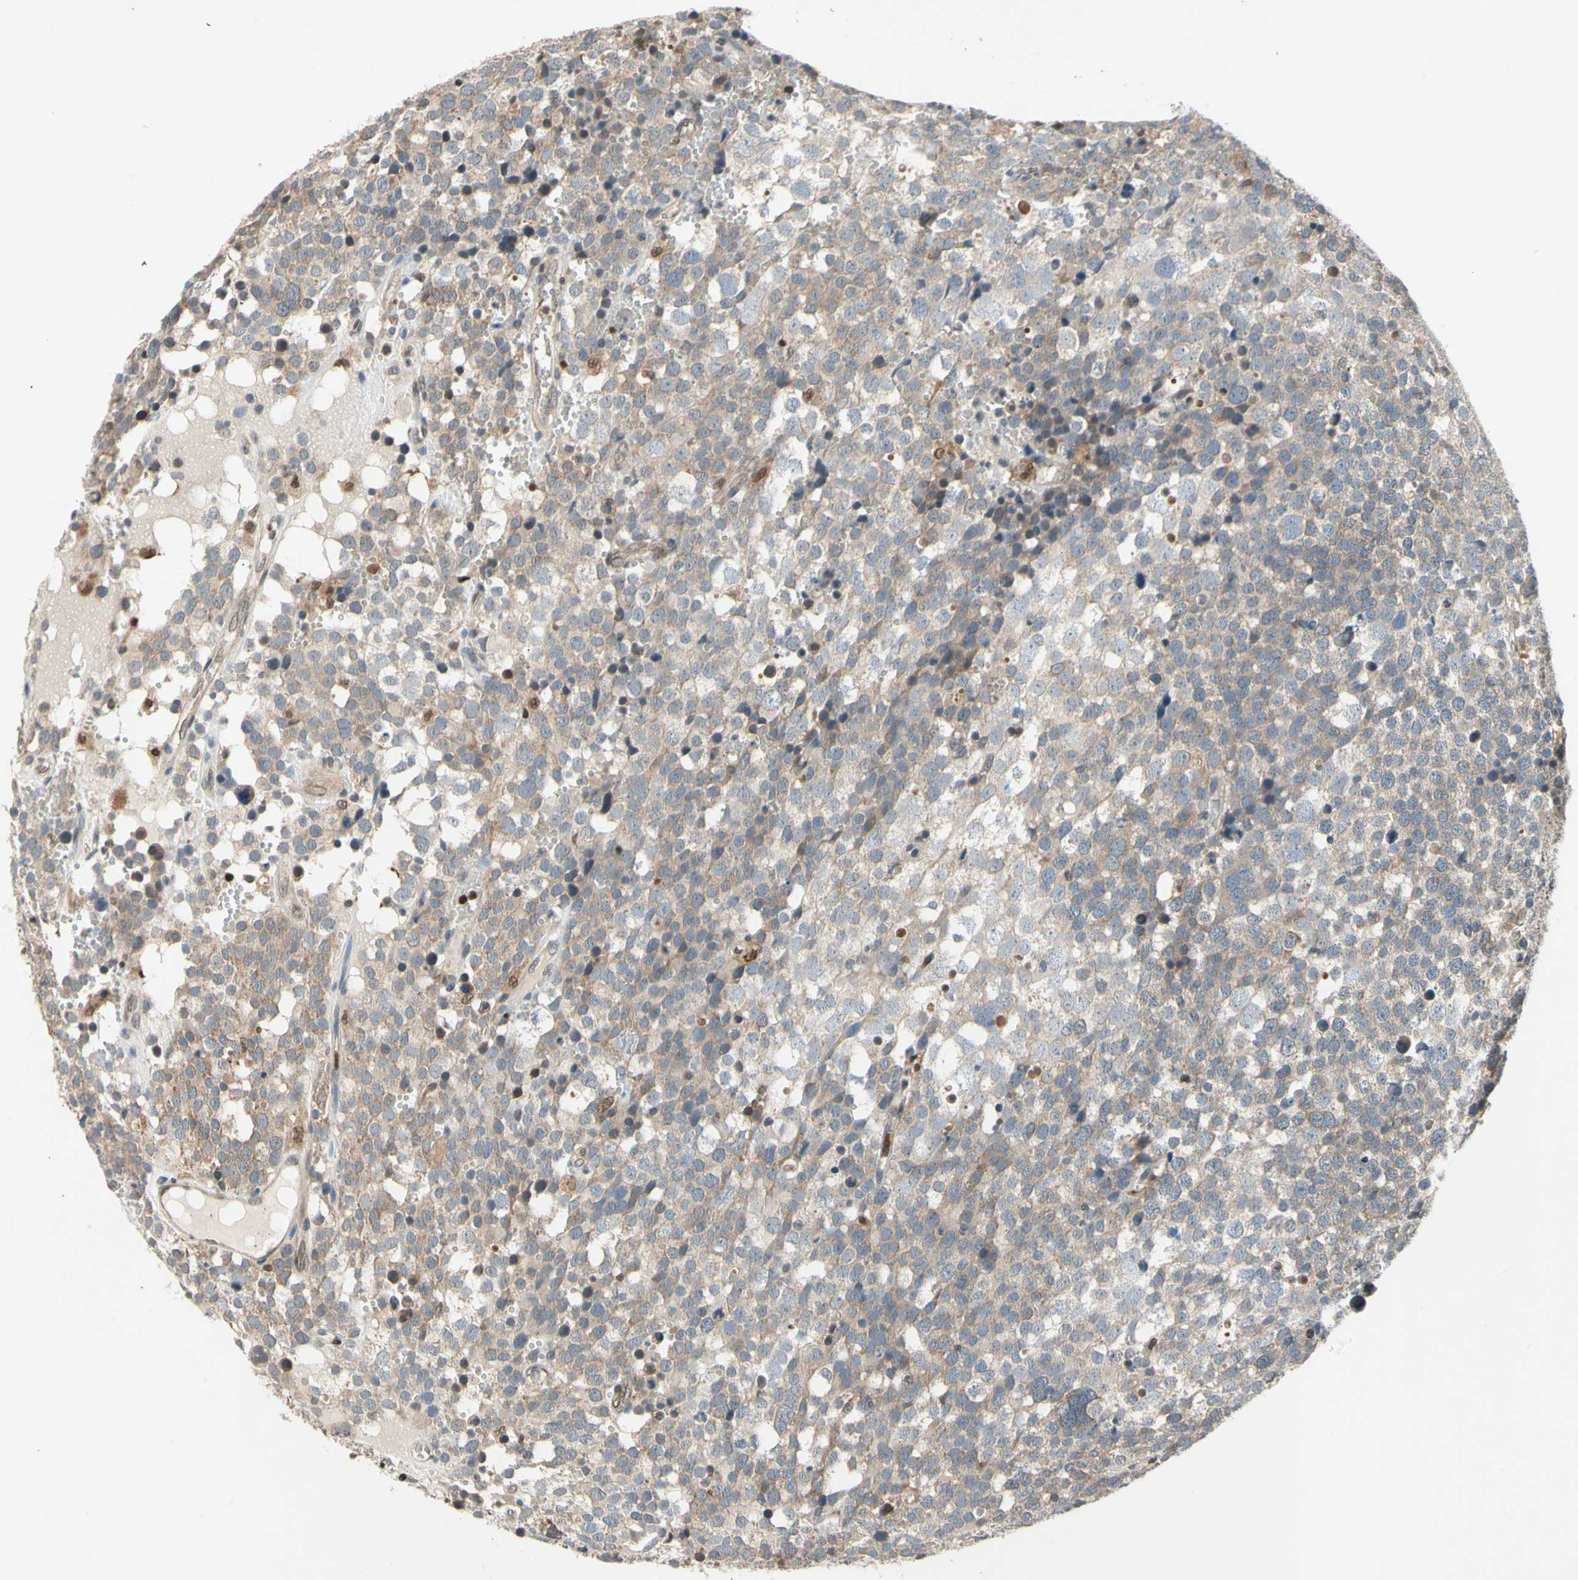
{"staining": {"intensity": "weak", "quantity": ">75%", "location": "cytoplasmic/membranous"}, "tissue": "testis cancer", "cell_type": "Tumor cells", "image_type": "cancer", "snomed": [{"axis": "morphology", "description": "Seminoma, NOS"}, {"axis": "topography", "description": "Testis"}], "caption": "Testis seminoma stained with a protein marker displays weak staining in tumor cells.", "gene": "GSR", "patient": {"sex": "male", "age": 71}}